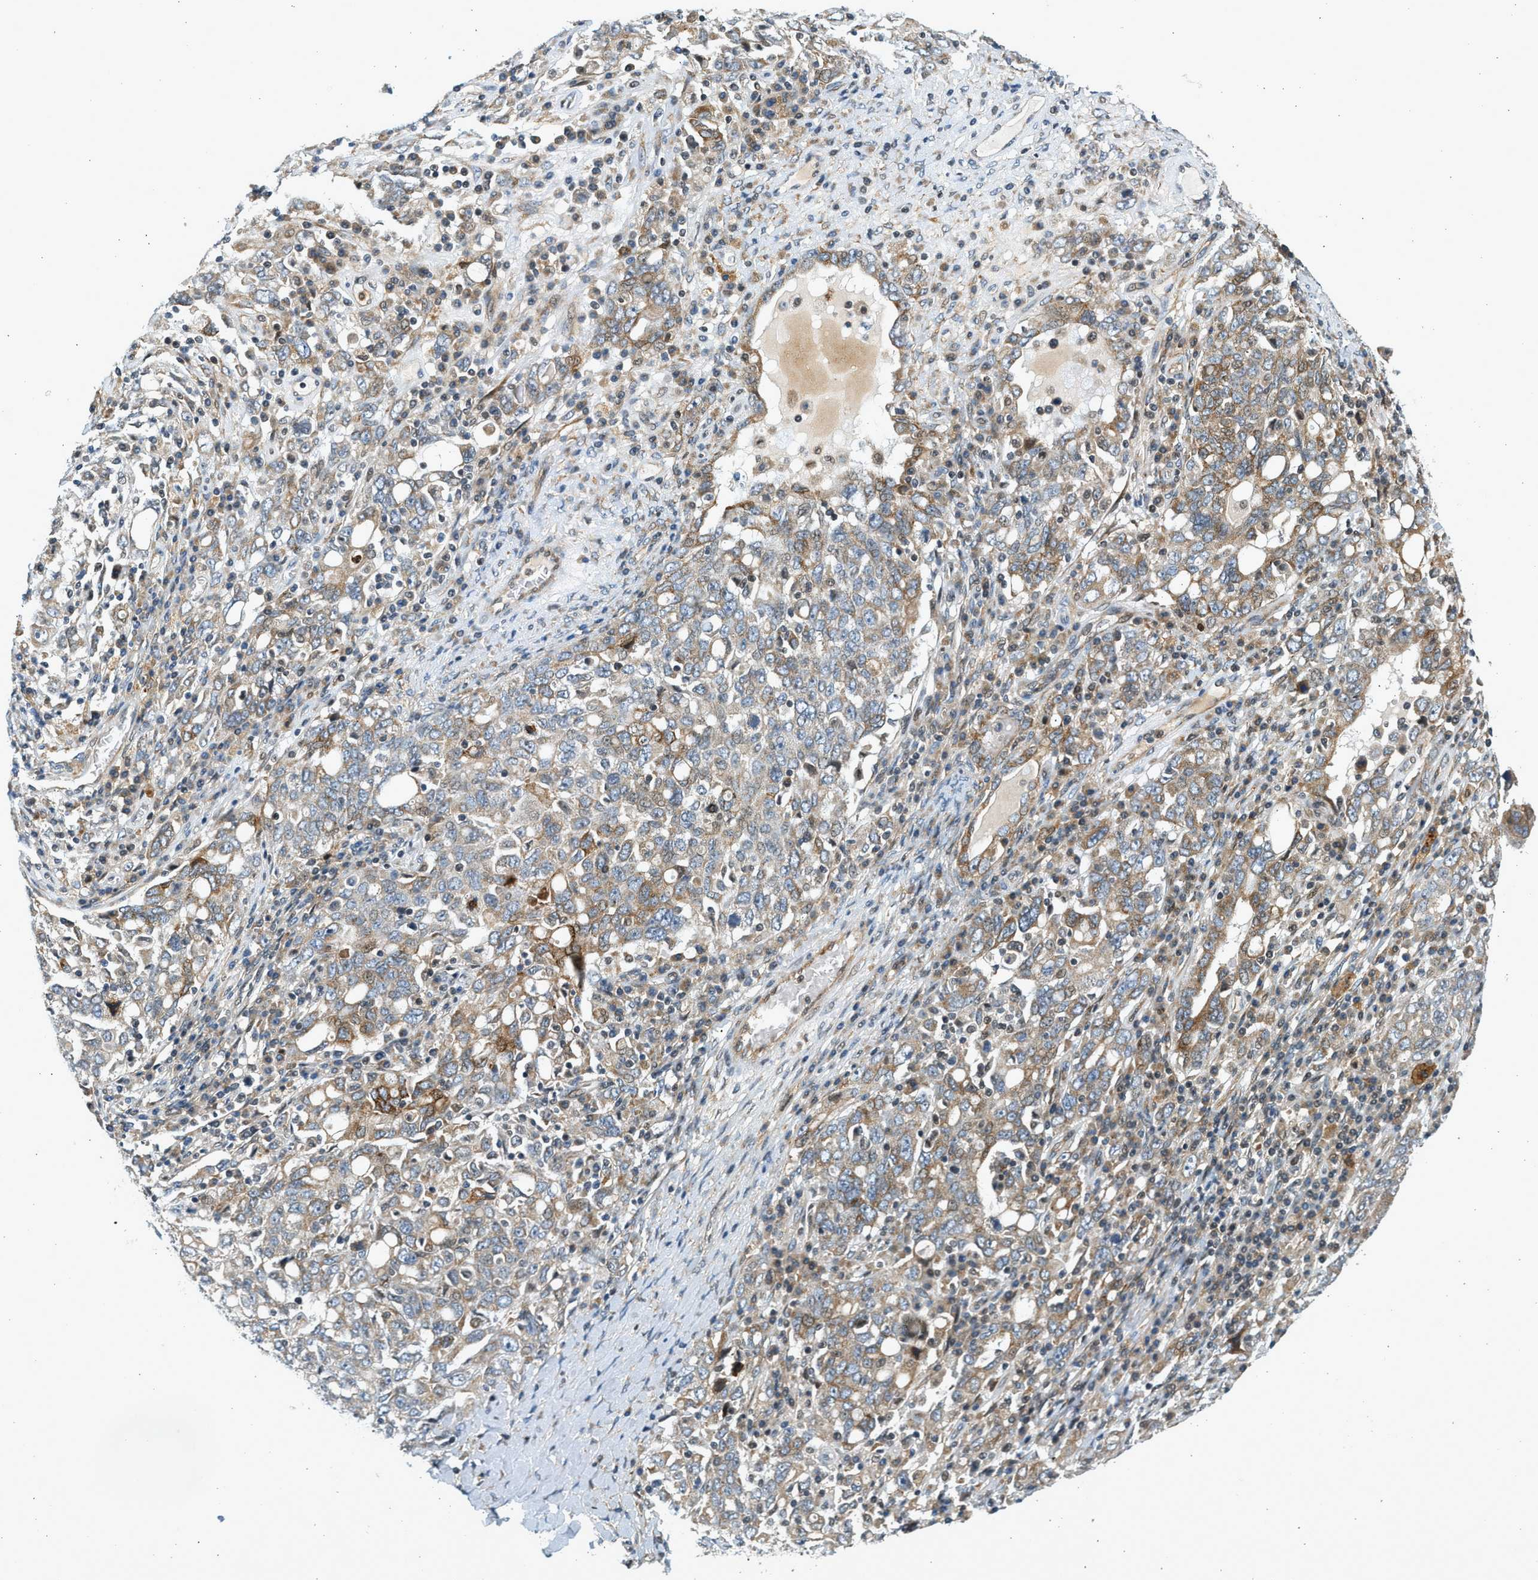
{"staining": {"intensity": "moderate", "quantity": "25%-75%", "location": "cytoplasmic/membranous"}, "tissue": "ovarian cancer", "cell_type": "Tumor cells", "image_type": "cancer", "snomed": [{"axis": "morphology", "description": "Carcinoma, endometroid"}, {"axis": "topography", "description": "Ovary"}], "caption": "A micrograph of human ovarian cancer stained for a protein shows moderate cytoplasmic/membranous brown staining in tumor cells.", "gene": "NRSN2", "patient": {"sex": "female", "age": 62}}